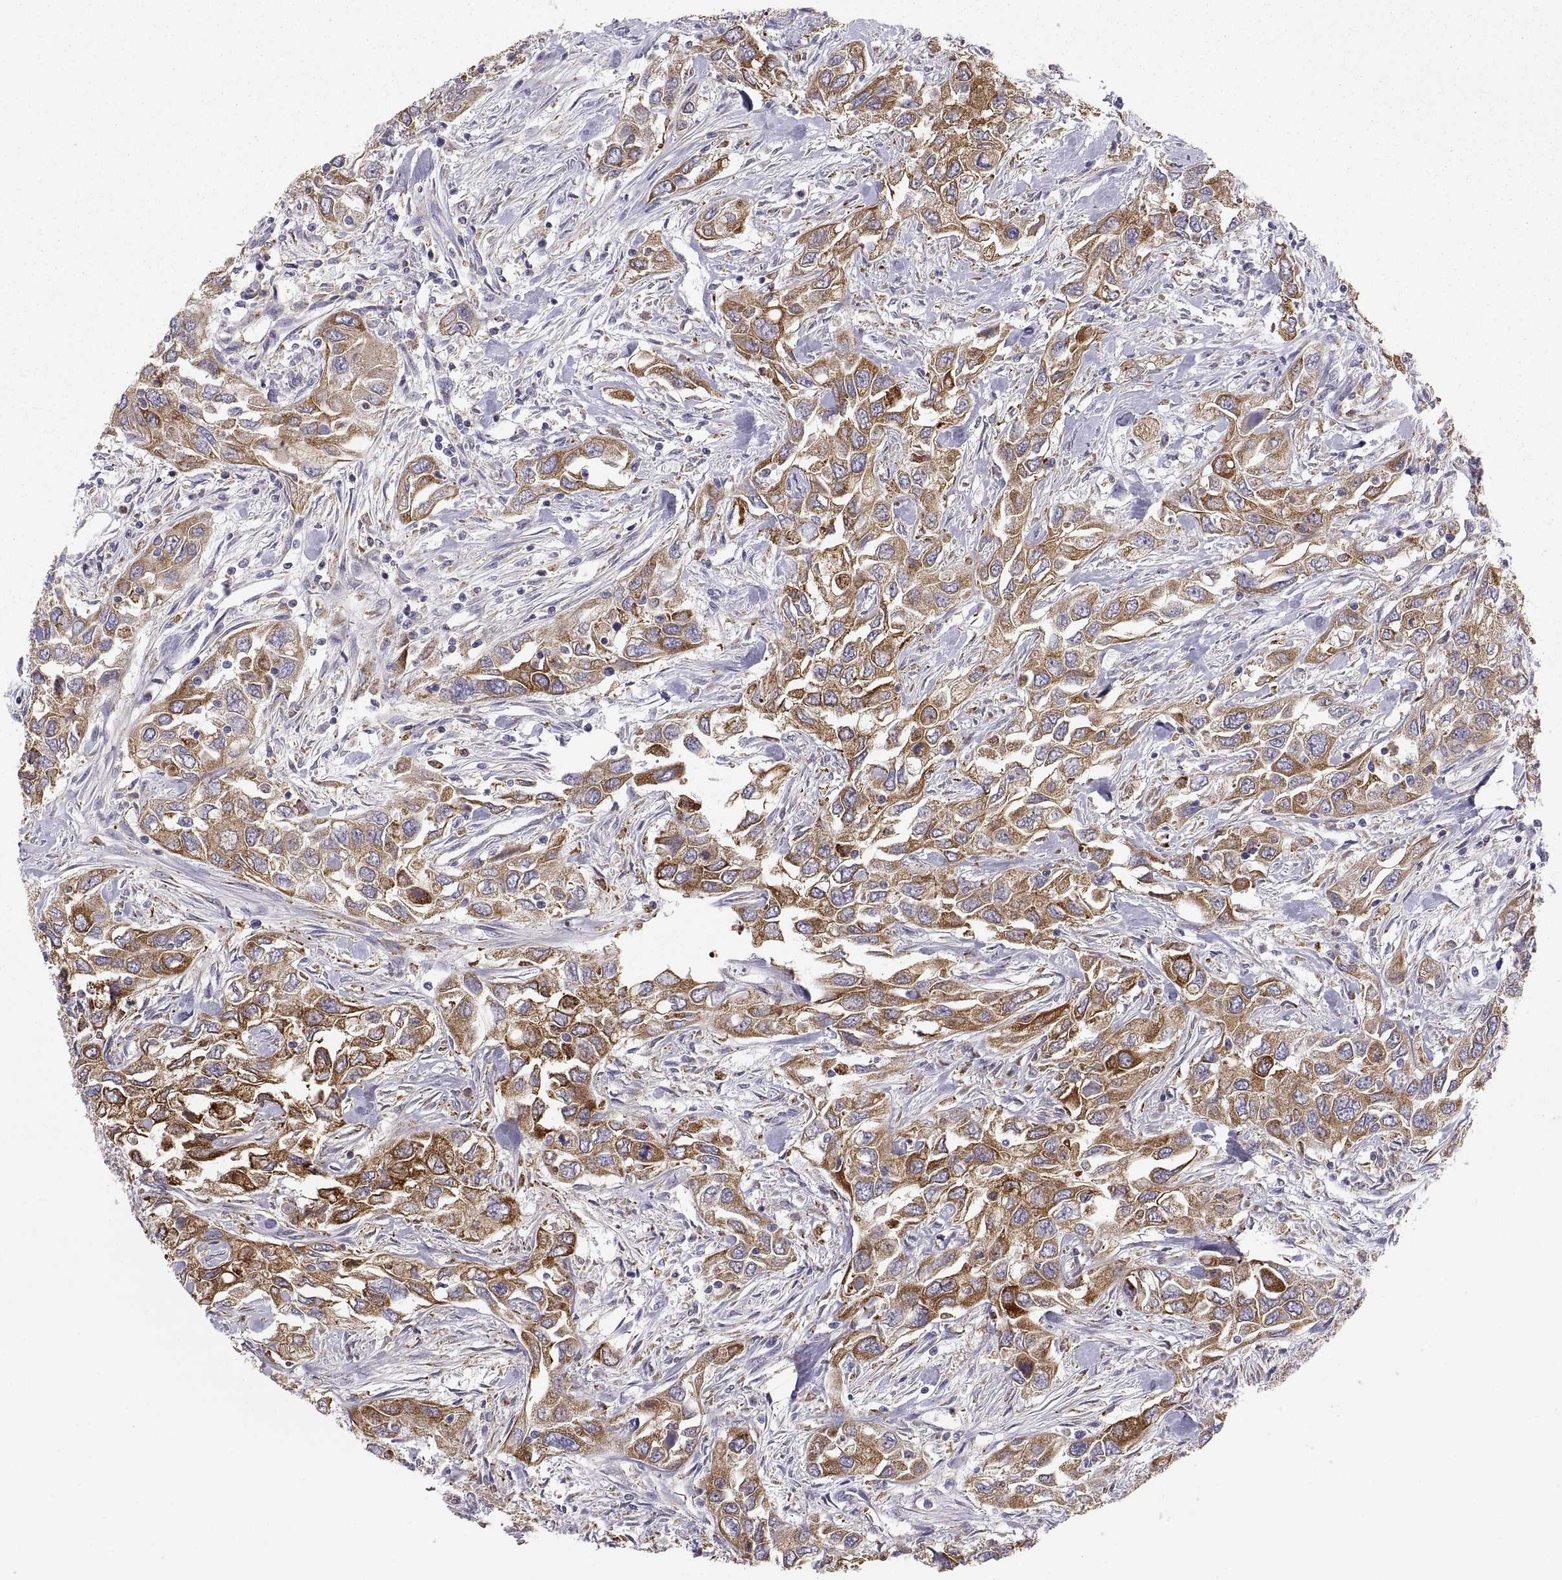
{"staining": {"intensity": "strong", "quantity": ">75%", "location": "cytoplasmic/membranous"}, "tissue": "urothelial cancer", "cell_type": "Tumor cells", "image_type": "cancer", "snomed": [{"axis": "morphology", "description": "Urothelial carcinoma, High grade"}, {"axis": "topography", "description": "Urinary bladder"}], "caption": "There is high levels of strong cytoplasmic/membranous expression in tumor cells of urothelial cancer, as demonstrated by immunohistochemical staining (brown color).", "gene": "ERO1A", "patient": {"sex": "male", "age": 76}}